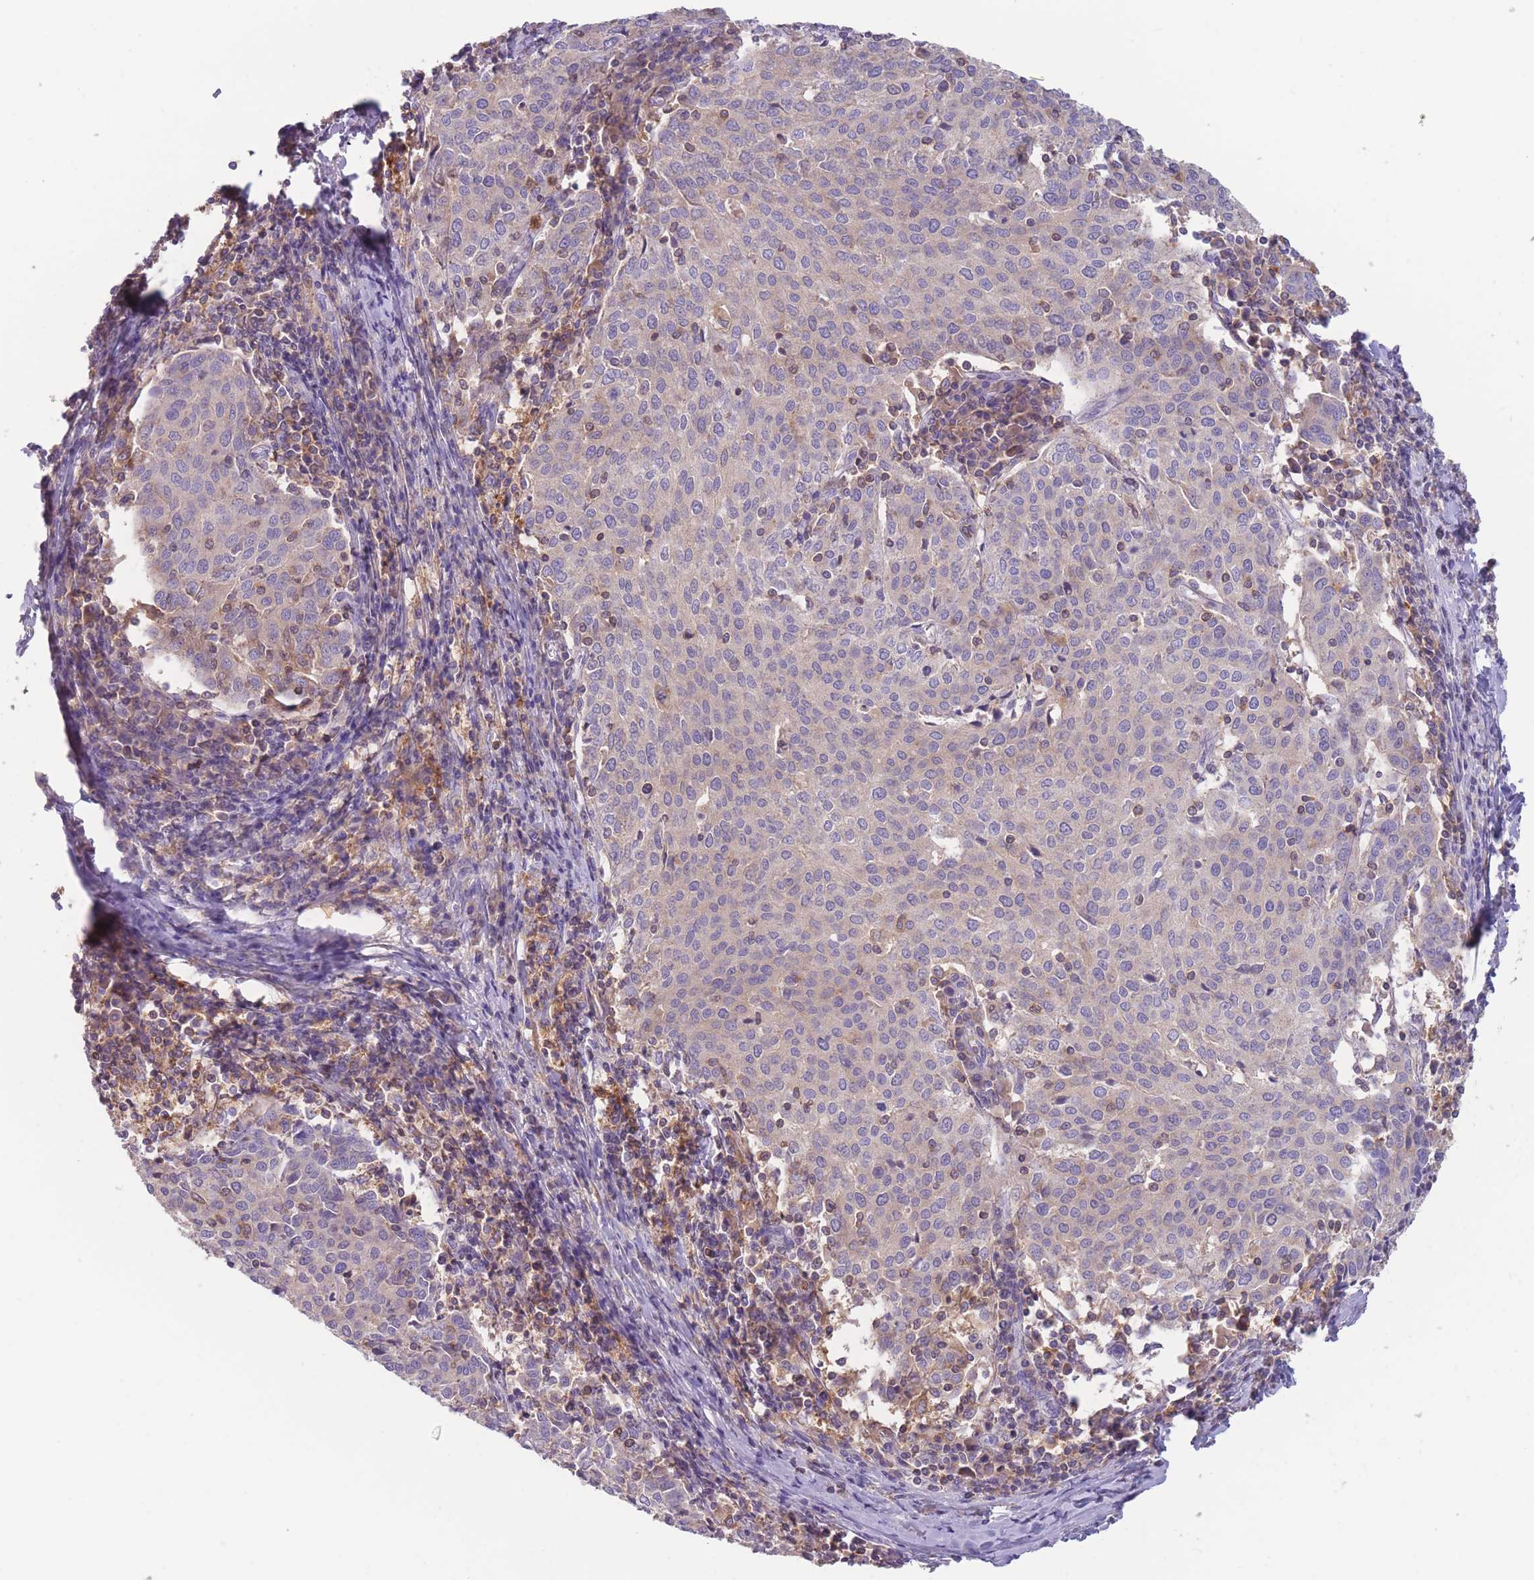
{"staining": {"intensity": "negative", "quantity": "none", "location": "none"}, "tissue": "cervical cancer", "cell_type": "Tumor cells", "image_type": "cancer", "snomed": [{"axis": "morphology", "description": "Squamous cell carcinoma, NOS"}, {"axis": "topography", "description": "Cervix"}], "caption": "Immunohistochemistry (IHC) of human cervical squamous cell carcinoma demonstrates no positivity in tumor cells. The staining was performed using DAB to visualize the protein expression in brown, while the nuclei were stained in blue with hematoxylin (Magnification: 20x).", "gene": "ST3GAL4", "patient": {"sex": "female", "age": 46}}